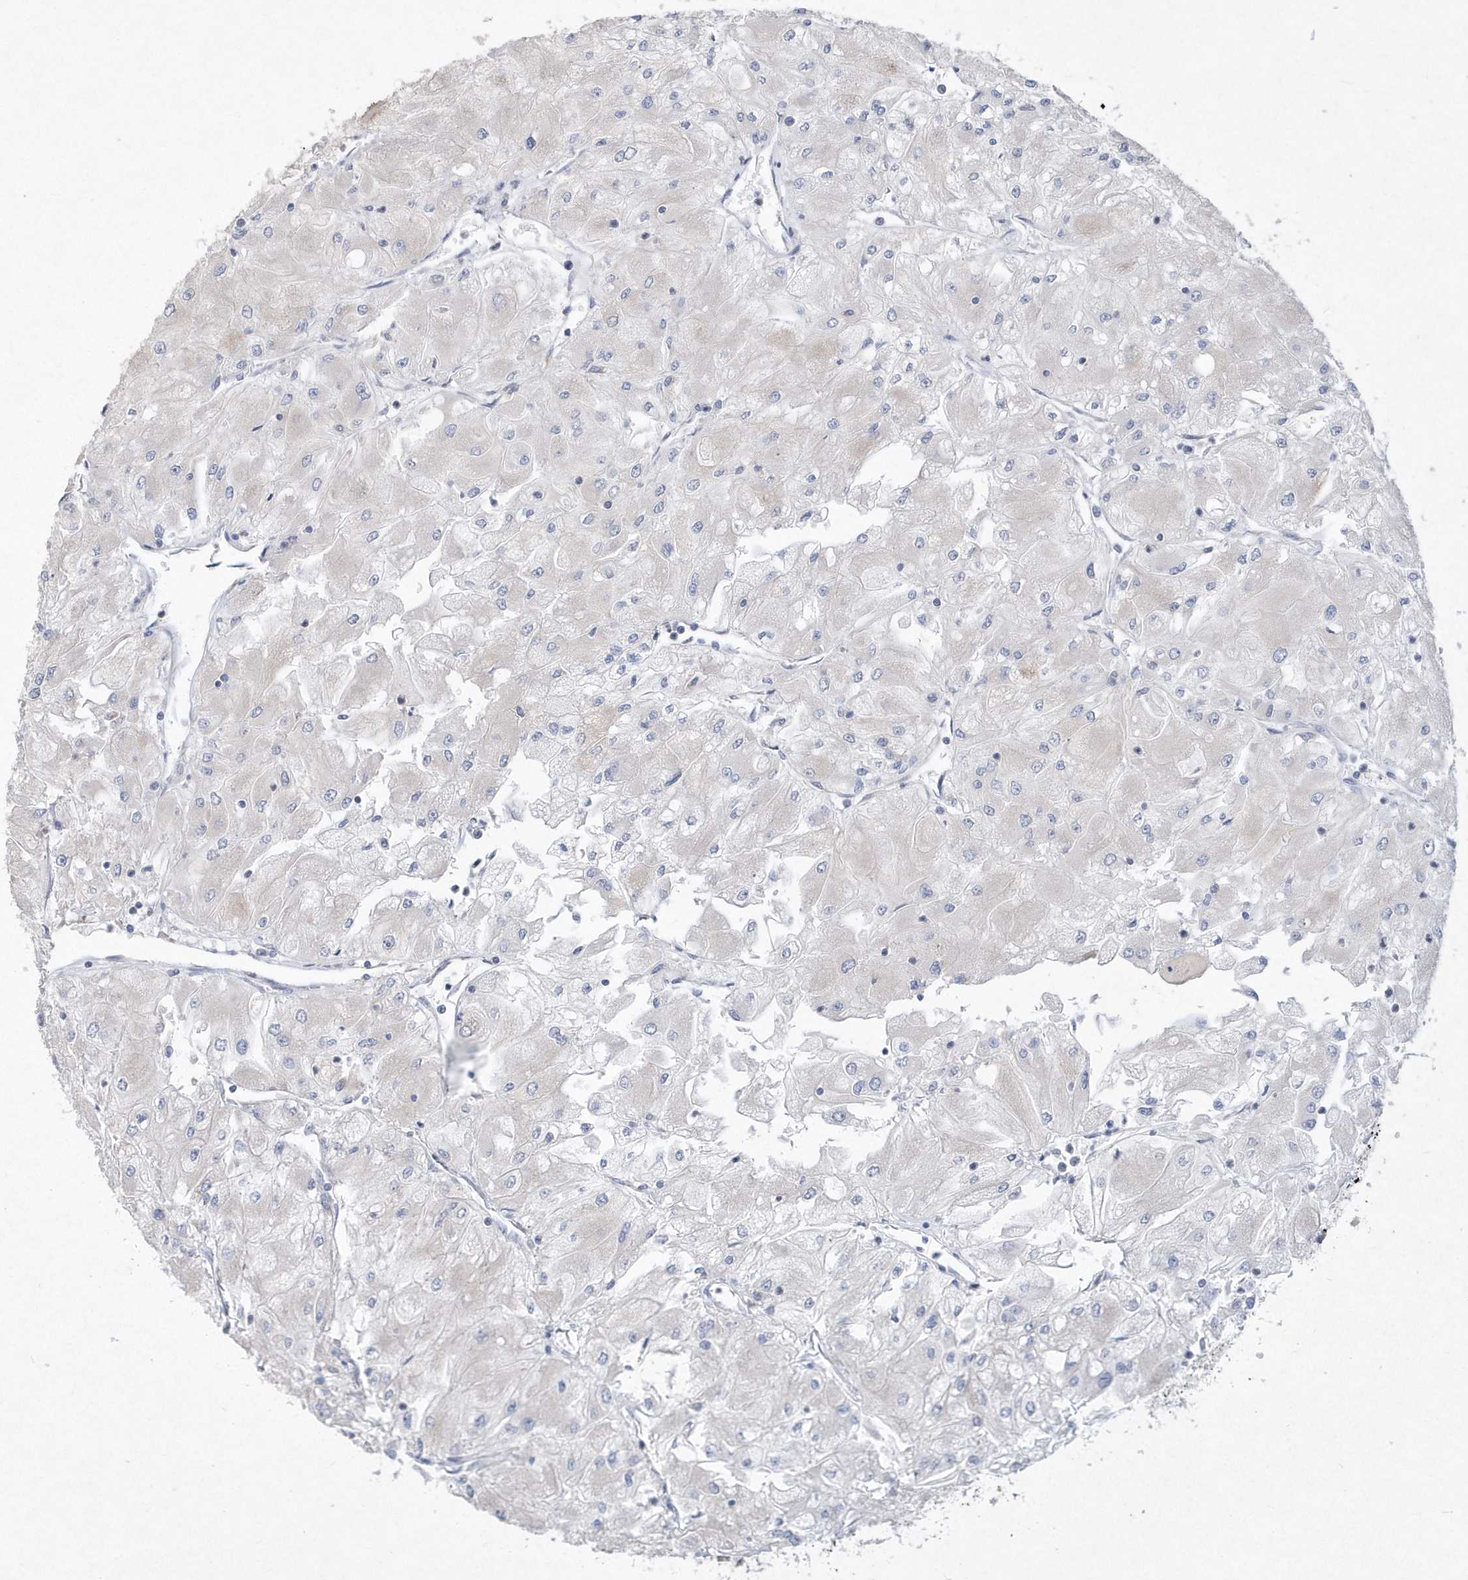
{"staining": {"intensity": "negative", "quantity": "none", "location": "none"}, "tissue": "renal cancer", "cell_type": "Tumor cells", "image_type": "cancer", "snomed": [{"axis": "morphology", "description": "Adenocarcinoma, NOS"}, {"axis": "topography", "description": "Kidney"}], "caption": "The micrograph shows no staining of tumor cells in renal adenocarcinoma.", "gene": "DGAT1", "patient": {"sex": "male", "age": 80}}